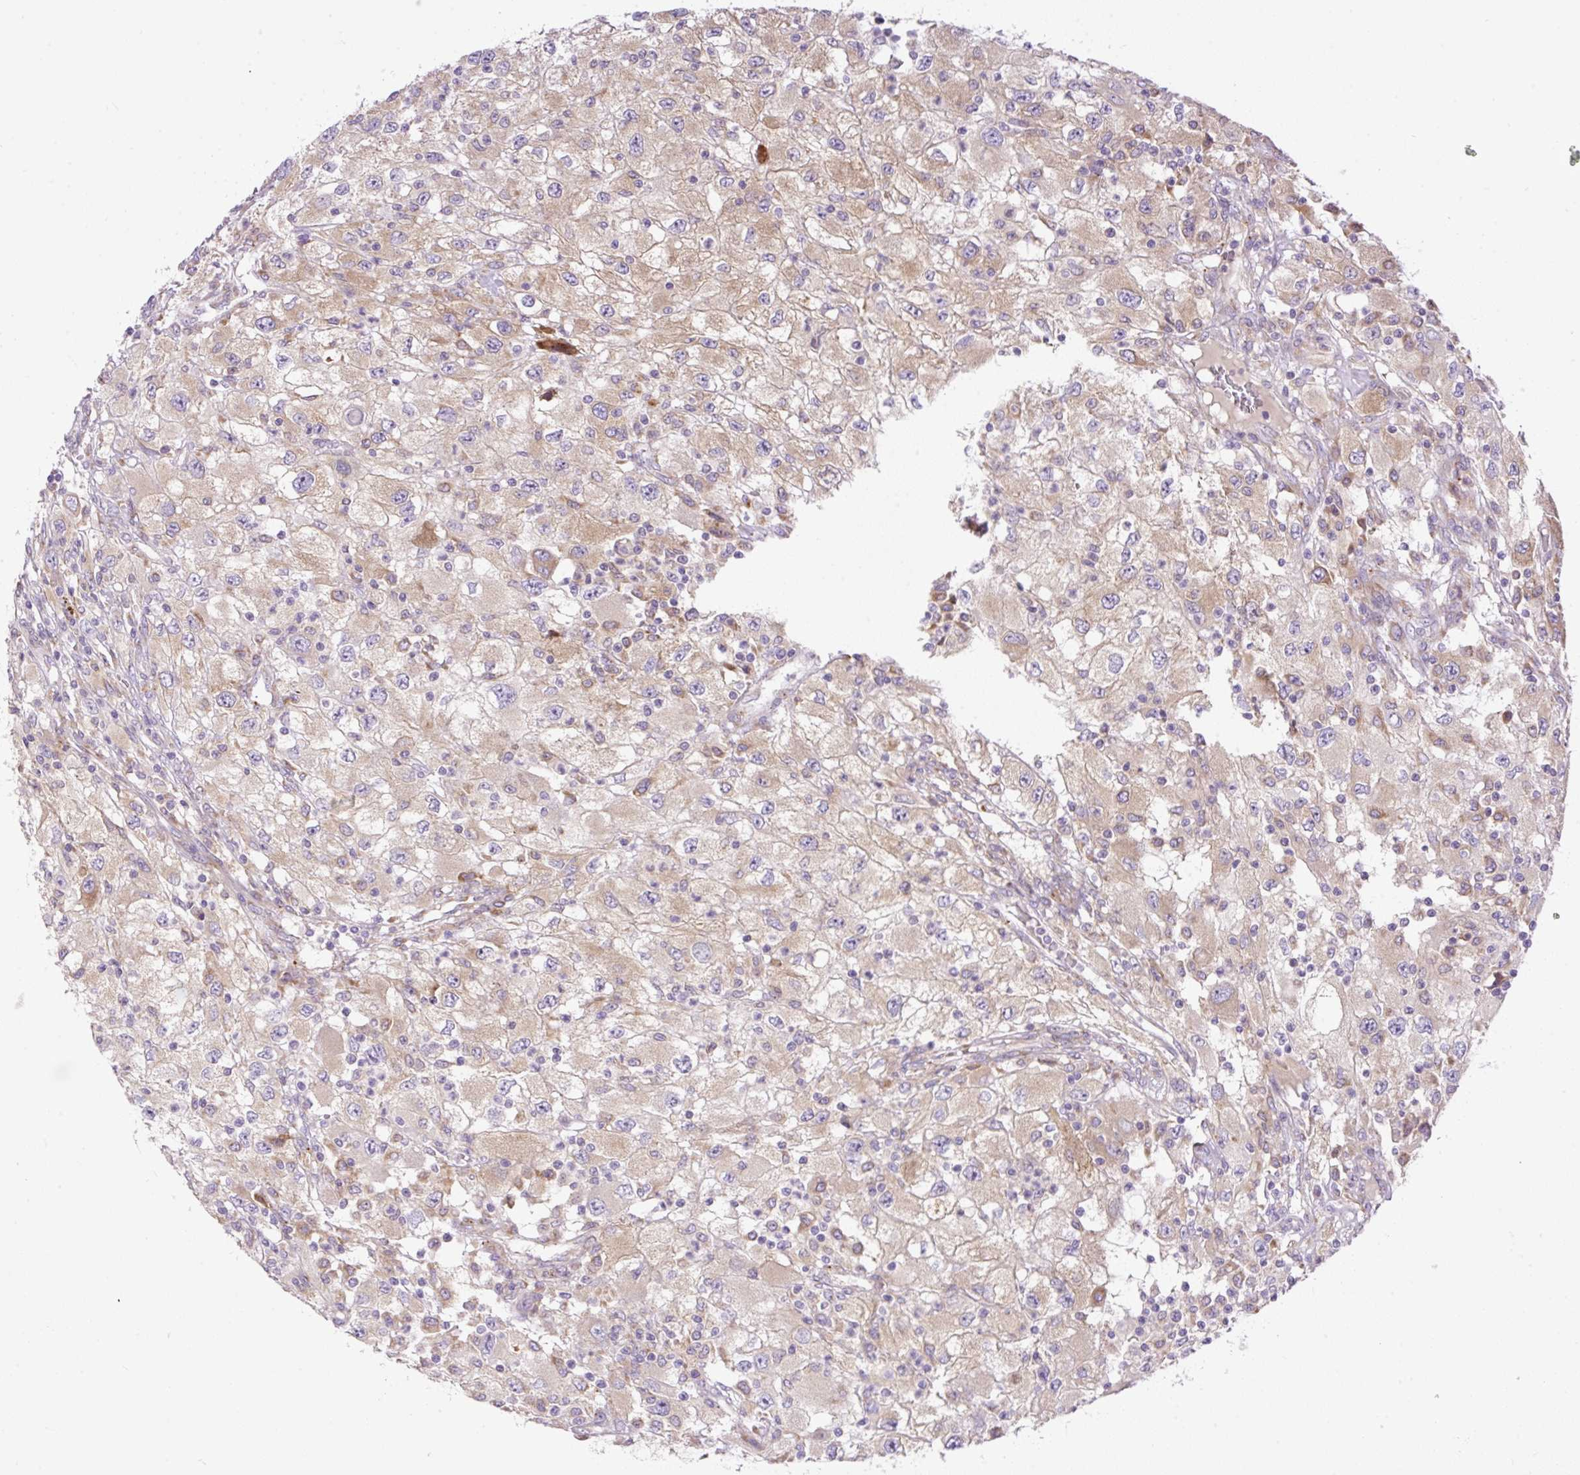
{"staining": {"intensity": "weak", "quantity": ">75%", "location": "cytoplasmic/membranous"}, "tissue": "renal cancer", "cell_type": "Tumor cells", "image_type": "cancer", "snomed": [{"axis": "morphology", "description": "Adenocarcinoma, NOS"}, {"axis": "topography", "description": "Kidney"}], "caption": "About >75% of tumor cells in renal cancer reveal weak cytoplasmic/membranous protein staining as visualized by brown immunohistochemical staining.", "gene": "POFUT1", "patient": {"sex": "female", "age": 67}}